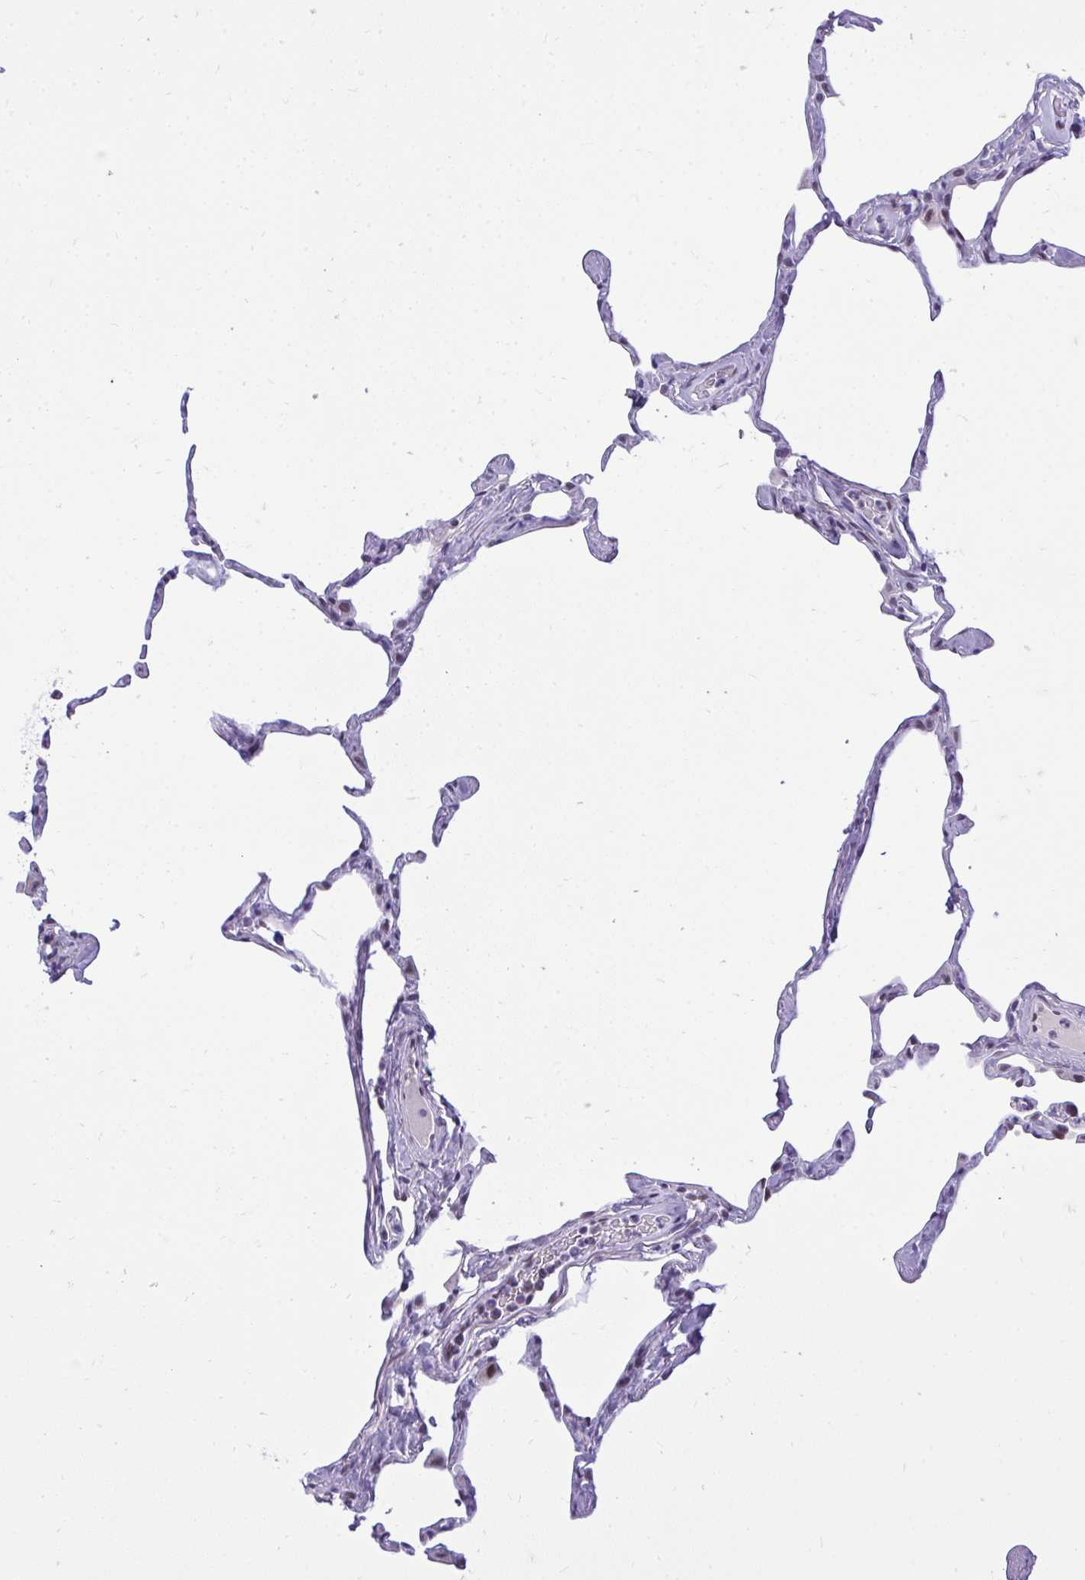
{"staining": {"intensity": "negative", "quantity": "none", "location": "none"}, "tissue": "lung", "cell_type": "Alveolar cells", "image_type": "normal", "snomed": [{"axis": "morphology", "description": "Normal tissue, NOS"}, {"axis": "topography", "description": "Lung"}], "caption": "IHC micrograph of benign lung: lung stained with DAB reveals no significant protein positivity in alveolar cells.", "gene": "TEAD4", "patient": {"sex": "male", "age": 65}}